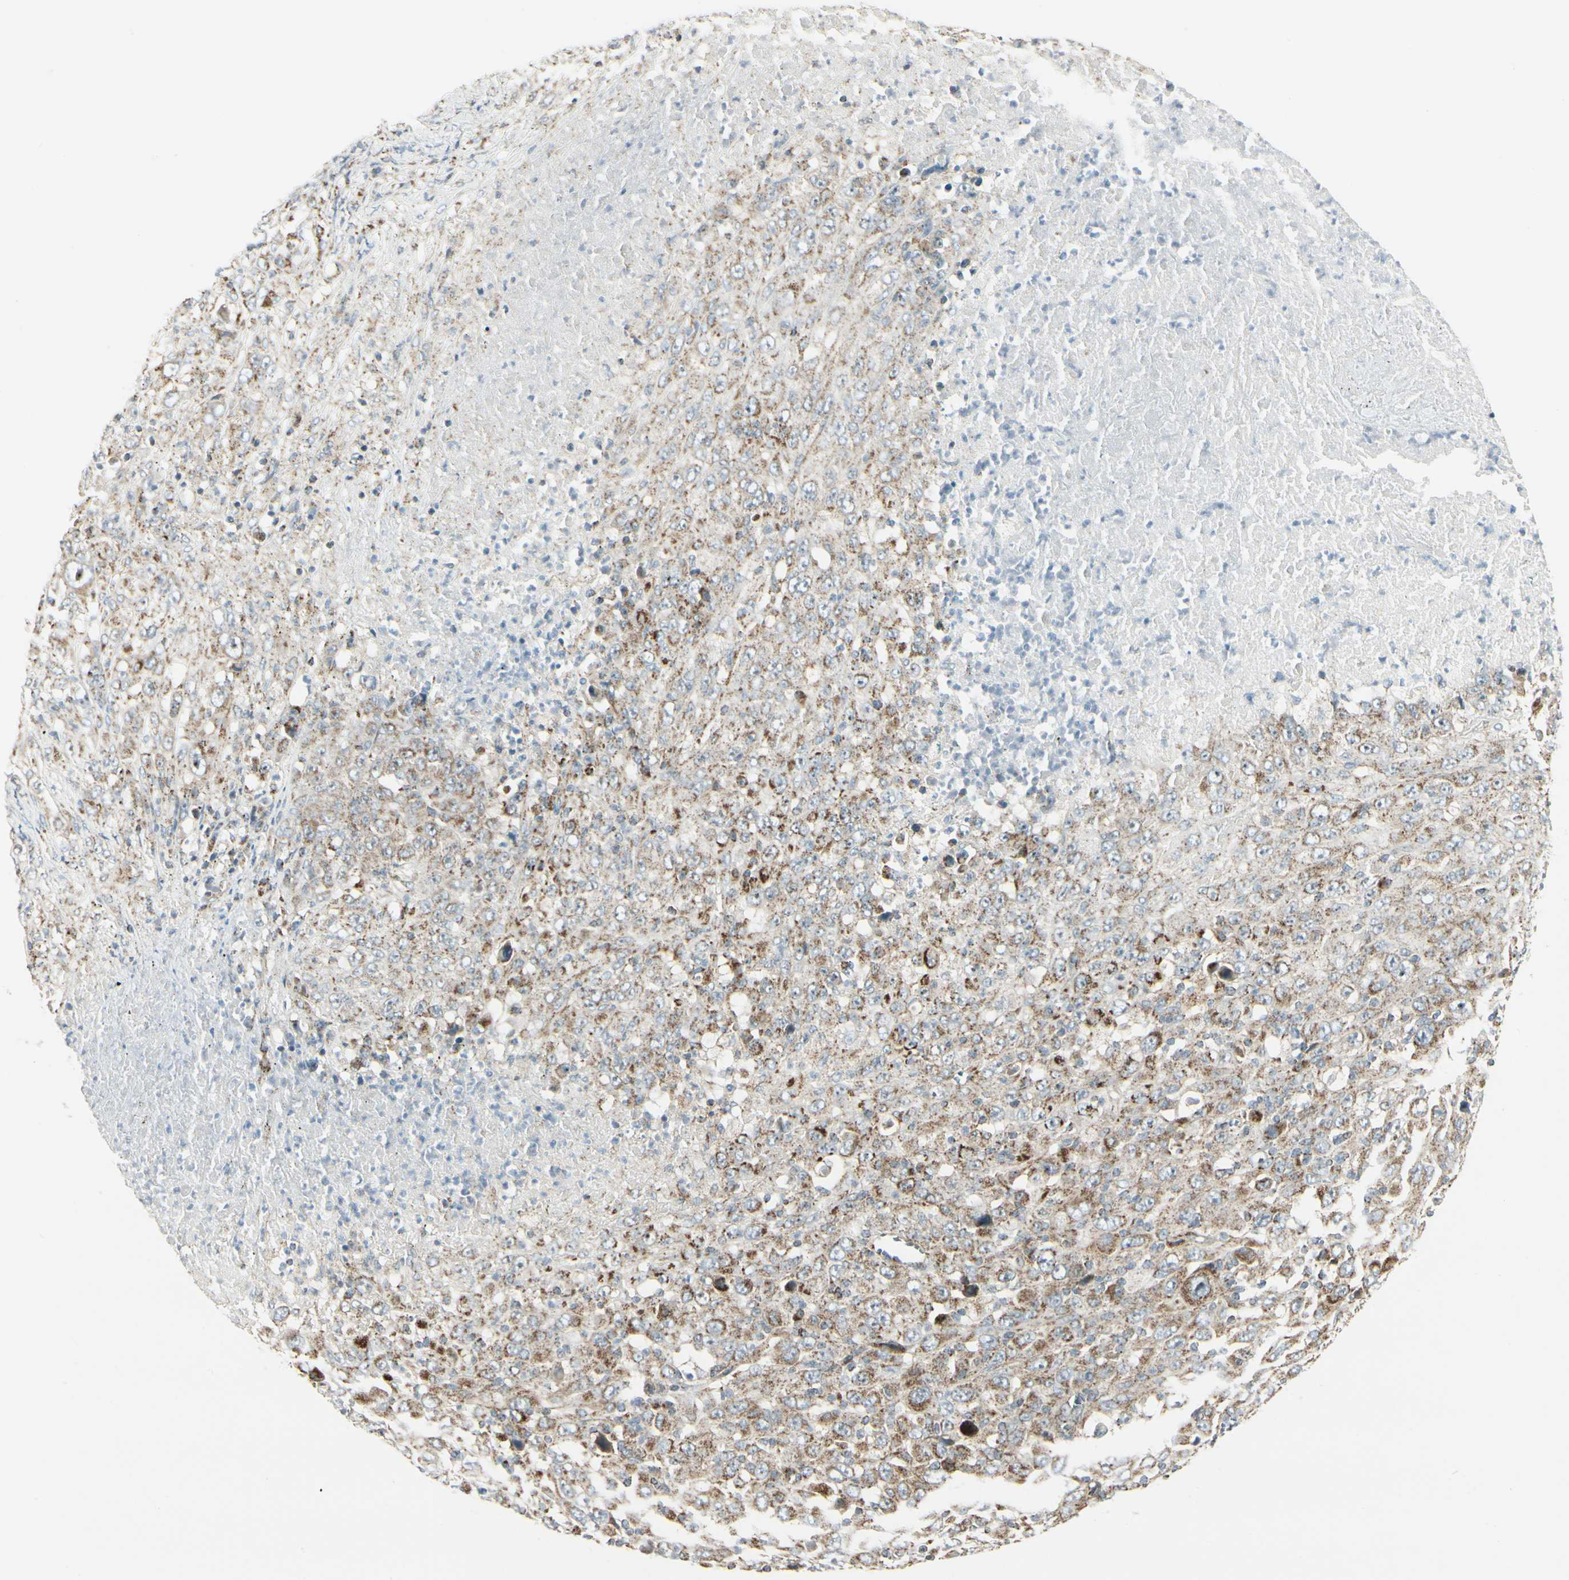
{"staining": {"intensity": "moderate", "quantity": ">75%", "location": "cytoplasmic/membranous"}, "tissue": "melanoma", "cell_type": "Tumor cells", "image_type": "cancer", "snomed": [{"axis": "morphology", "description": "Malignant melanoma, Metastatic site"}, {"axis": "topography", "description": "Skin"}], "caption": "A micrograph showing moderate cytoplasmic/membranous positivity in about >75% of tumor cells in melanoma, as visualized by brown immunohistochemical staining.", "gene": "ANKS6", "patient": {"sex": "female", "age": 56}}